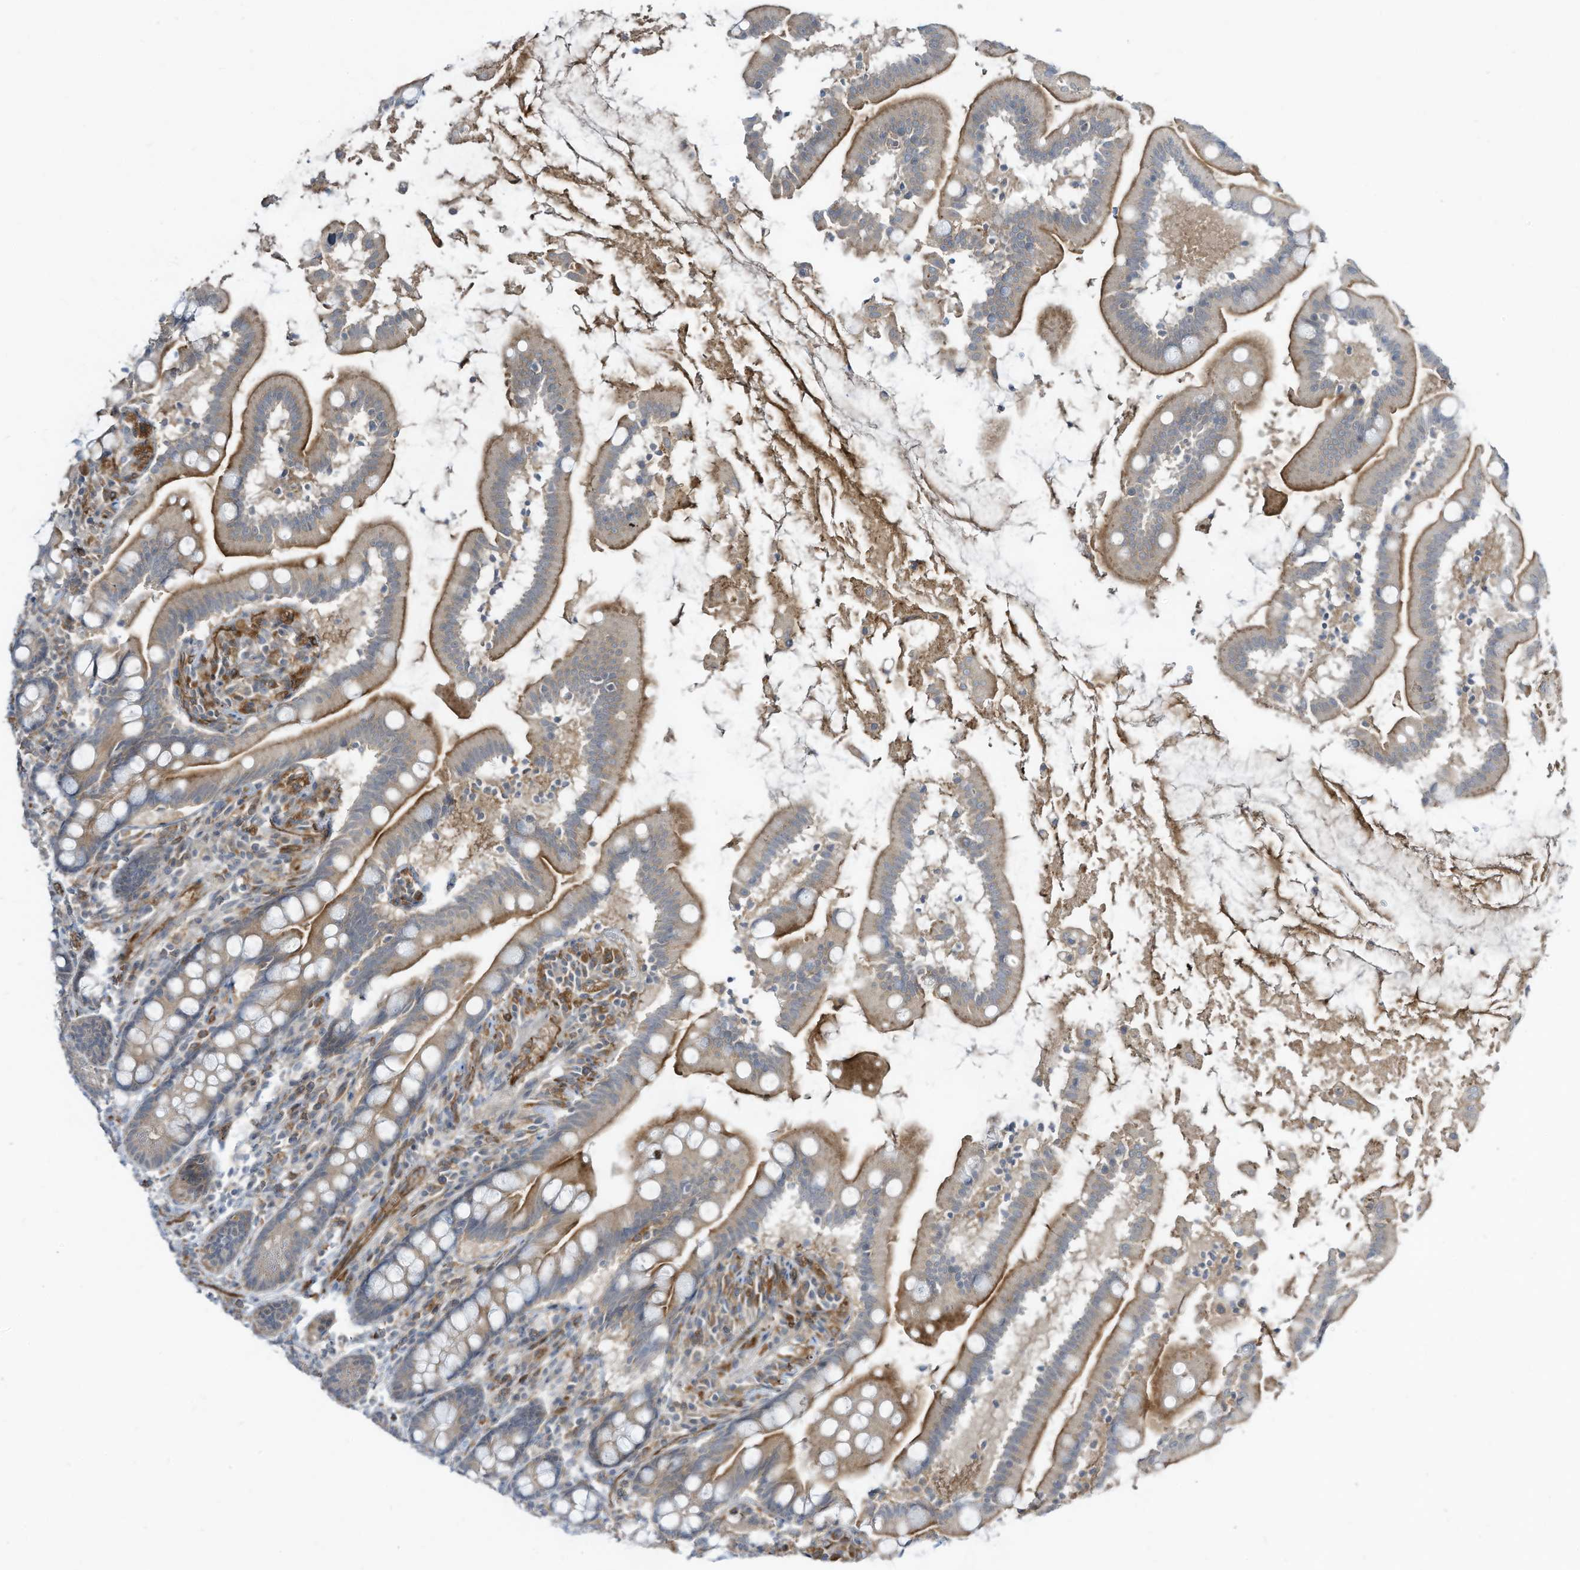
{"staining": {"intensity": "moderate", "quantity": "25%-75%", "location": "cytoplasmic/membranous"}, "tissue": "small intestine", "cell_type": "Glandular cells", "image_type": "normal", "snomed": [{"axis": "morphology", "description": "Normal tissue, NOS"}, {"axis": "topography", "description": "Small intestine"}], "caption": "Brown immunohistochemical staining in benign human small intestine demonstrates moderate cytoplasmic/membranous expression in about 25%-75% of glandular cells.", "gene": "DZIP3", "patient": {"sex": "female", "age": 64}}